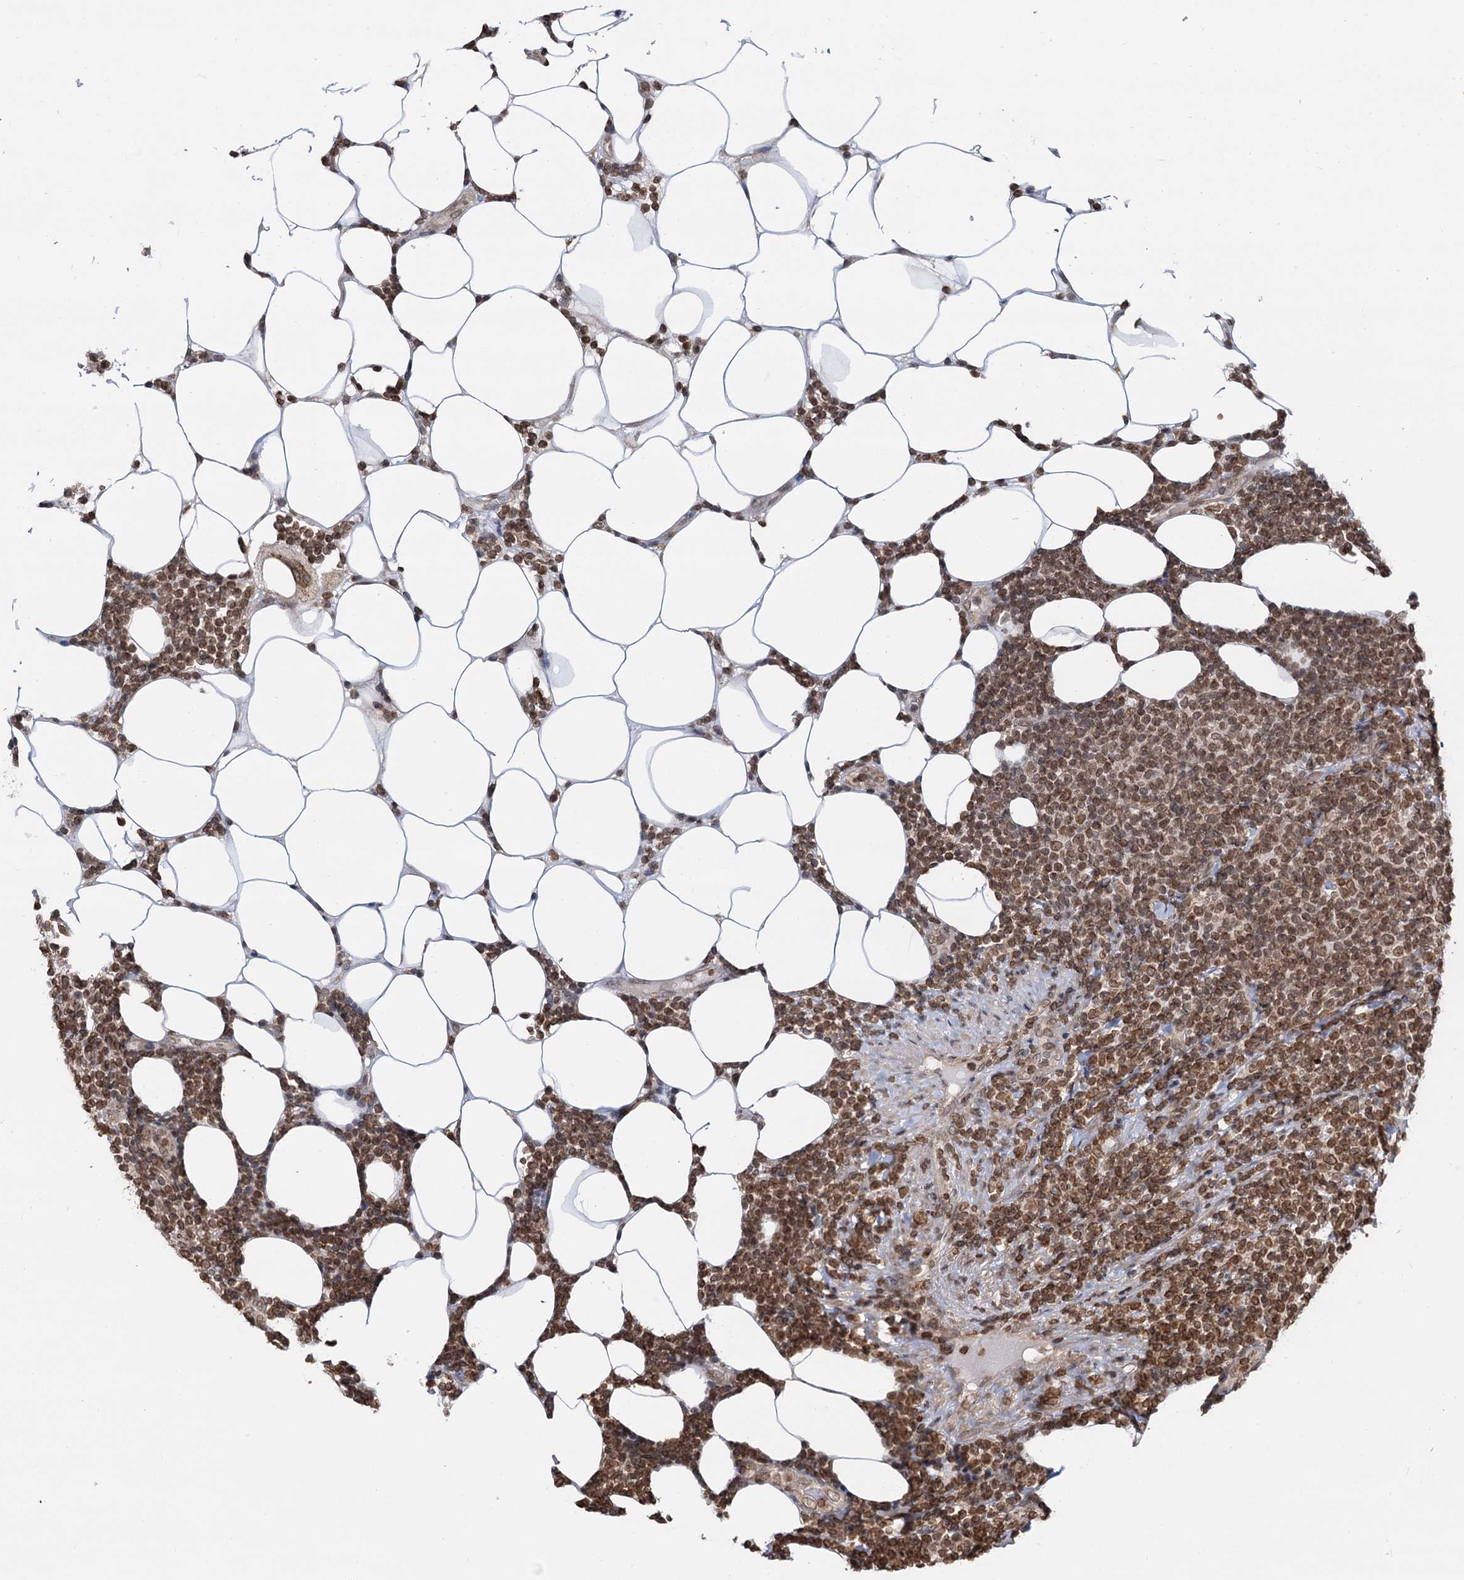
{"staining": {"intensity": "moderate", "quantity": ">75%", "location": "nuclear"}, "tissue": "lymphoma", "cell_type": "Tumor cells", "image_type": "cancer", "snomed": [{"axis": "morphology", "description": "Malignant lymphoma, non-Hodgkin's type, Low grade"}, {"axis": "topography", "description": "Lymph node"}], "caption": "Protein expression analysis of human lymphoma reveals moderate nuclear positivity in approximately >75% of tumor cells.", "gene": "ZC3H13", "patient": {"sex": "male", "age": 66}}